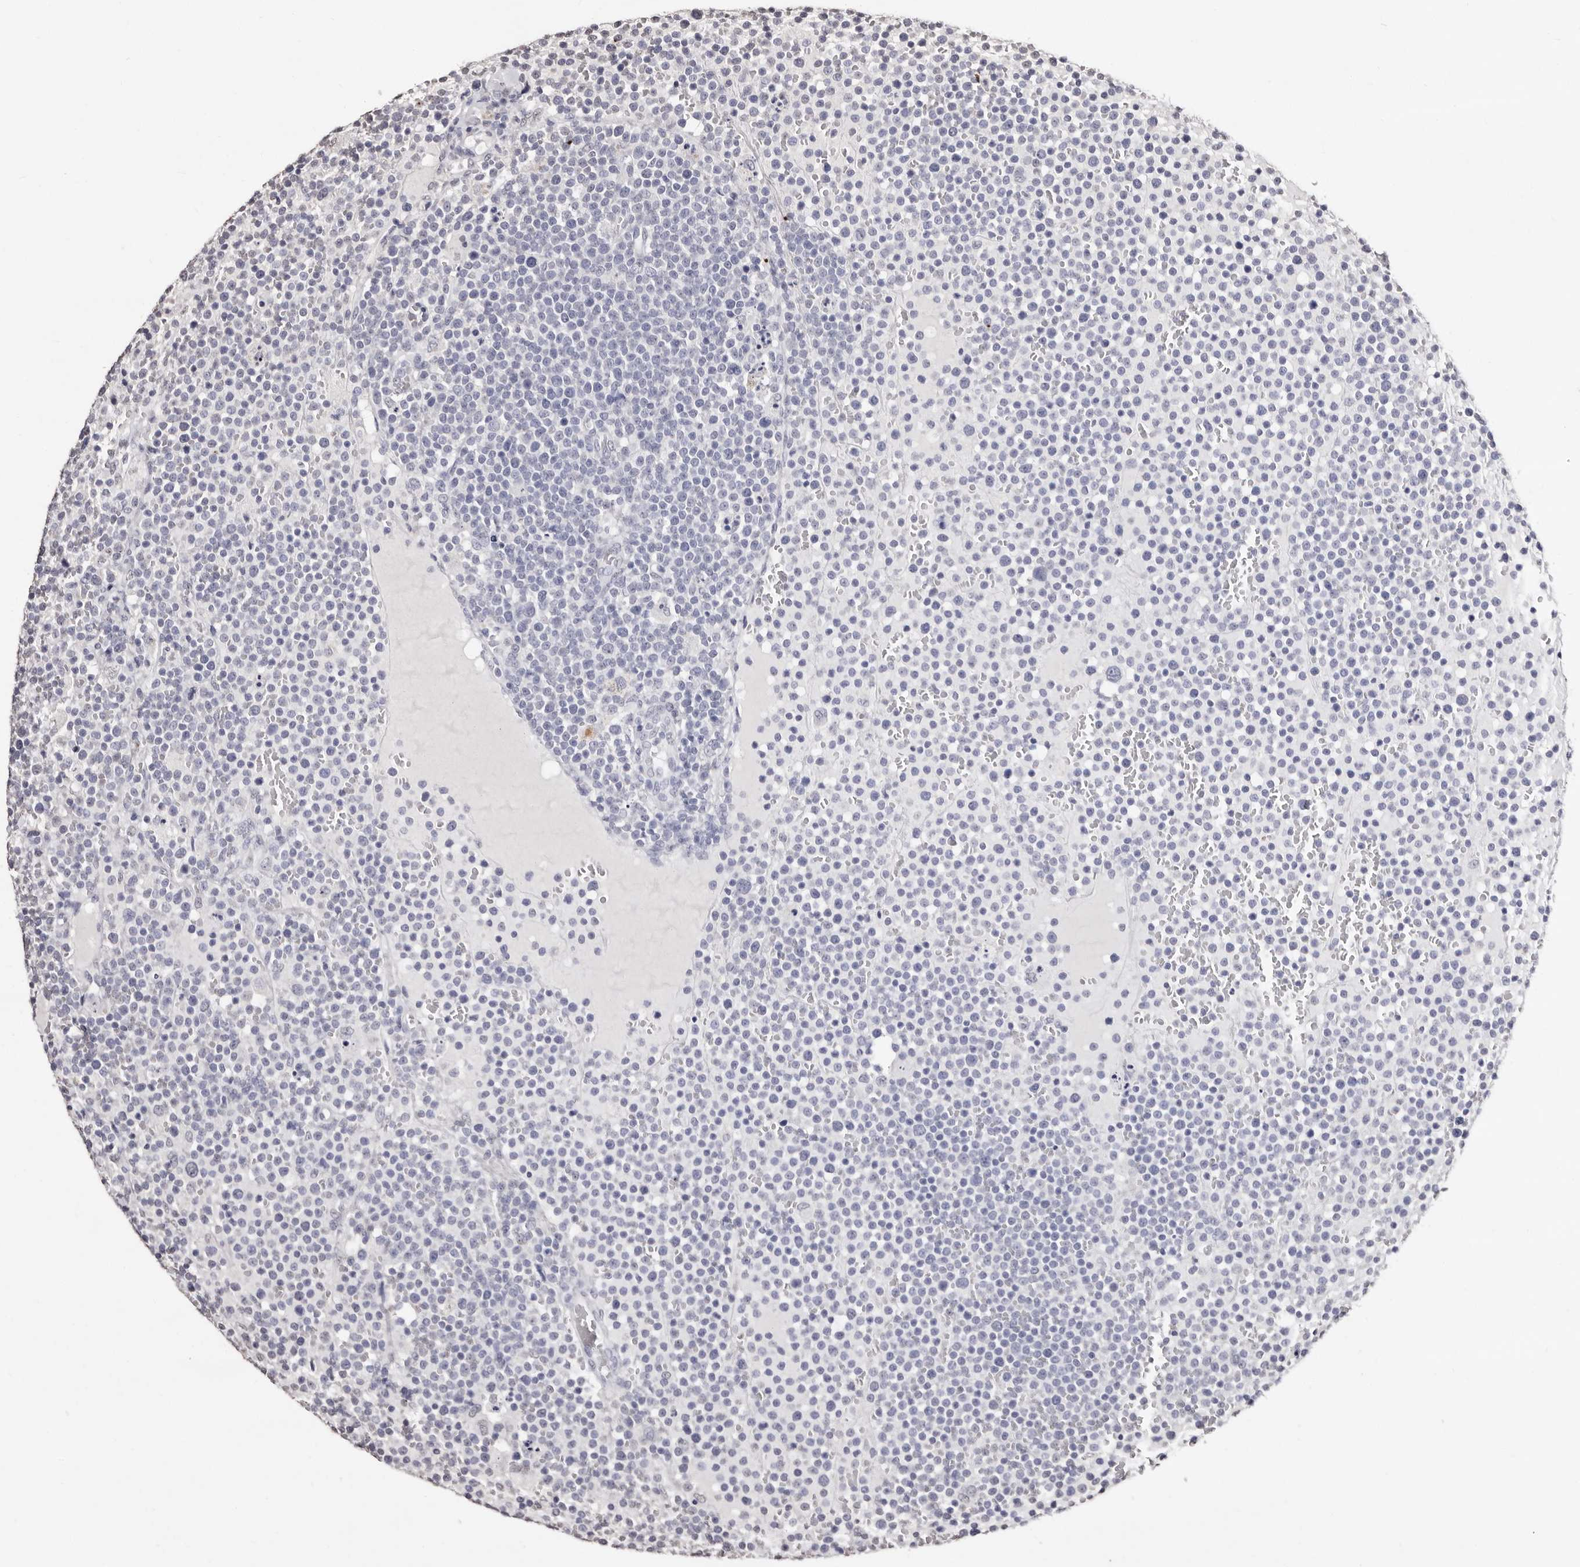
{"staining": {"intensity": "negative", "quantity": "none", "location": "none"}, "tissue": "lymphoma", "cell_type": "Tumor cells", "image_type": "cancer", "snomed": [{"axis": "morphology", "description": "Malignant lymphoma, non-Hodgkin's type, High grade"}, {"axis": "topography", "description": "Lymph node"}], "caption": "DAB immunohistochemical staining of human malignant lymphoma, non-Hodgkin's type (high-grade) shows no significant staining in tumor cells.", "gene": "ERBB4", "patient": {"sex": "male", "age": 61}}